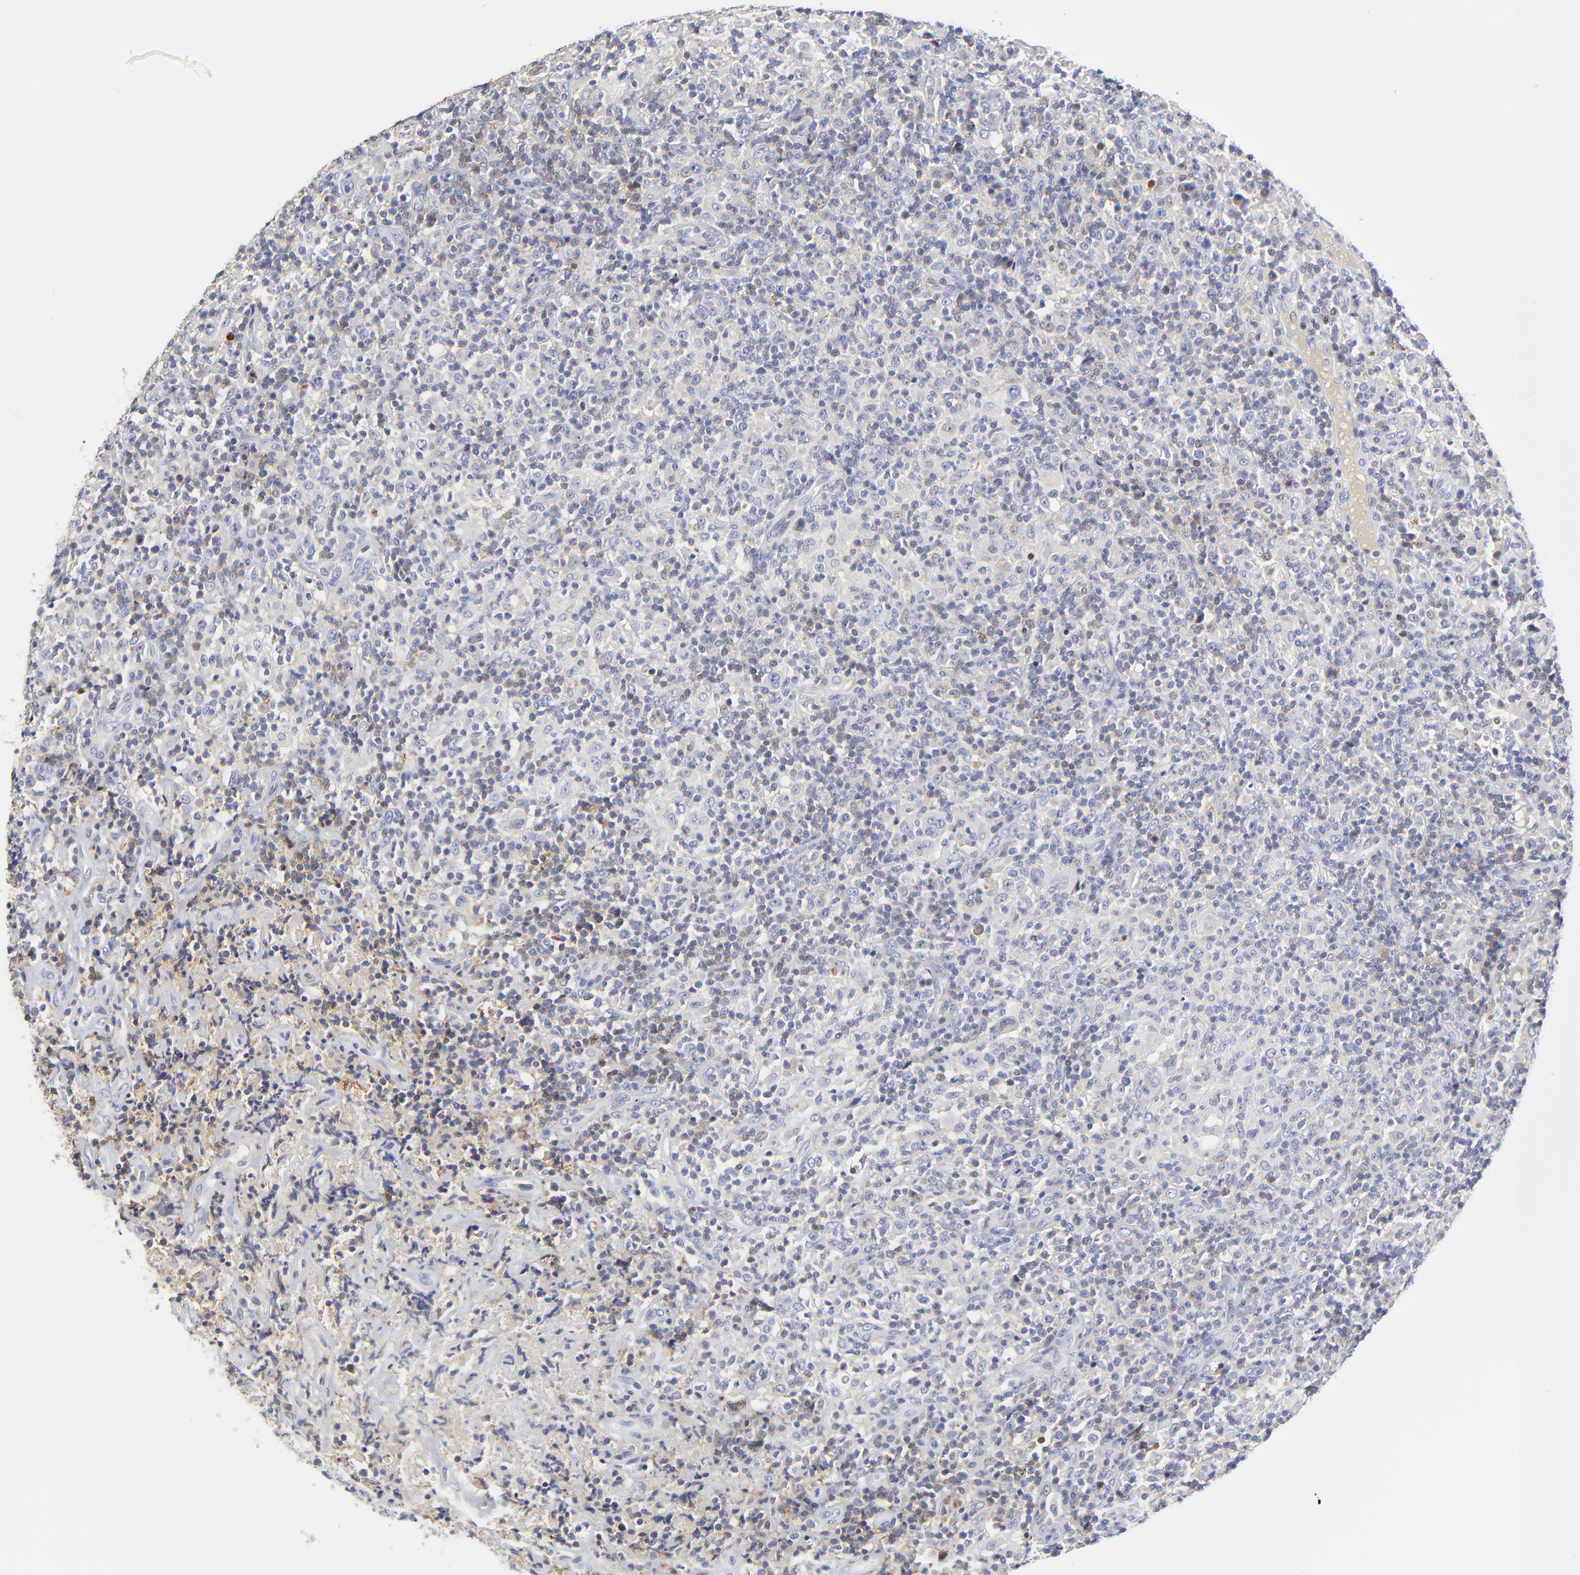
{"staining": {"intensity": "weak", "quantity": "25%-75%", "location": "cytoplasmic/membranous"}, "tissue": "lymphoma", "cell_type": "Tumor cells", "image_type": "cancer", "snomed": [{"axis": "morphology", "description": "Hodgkin's disease, NOS"}, {"axis": "topography", "description": "Lymph node"}], "caption": "A brown stain highlights weak cytoplasmic/membranous positivity of a protein in human lymphoma tumor cells.", "gene": "MDGA2", "patient": {"sex": "male", "age": 65}}